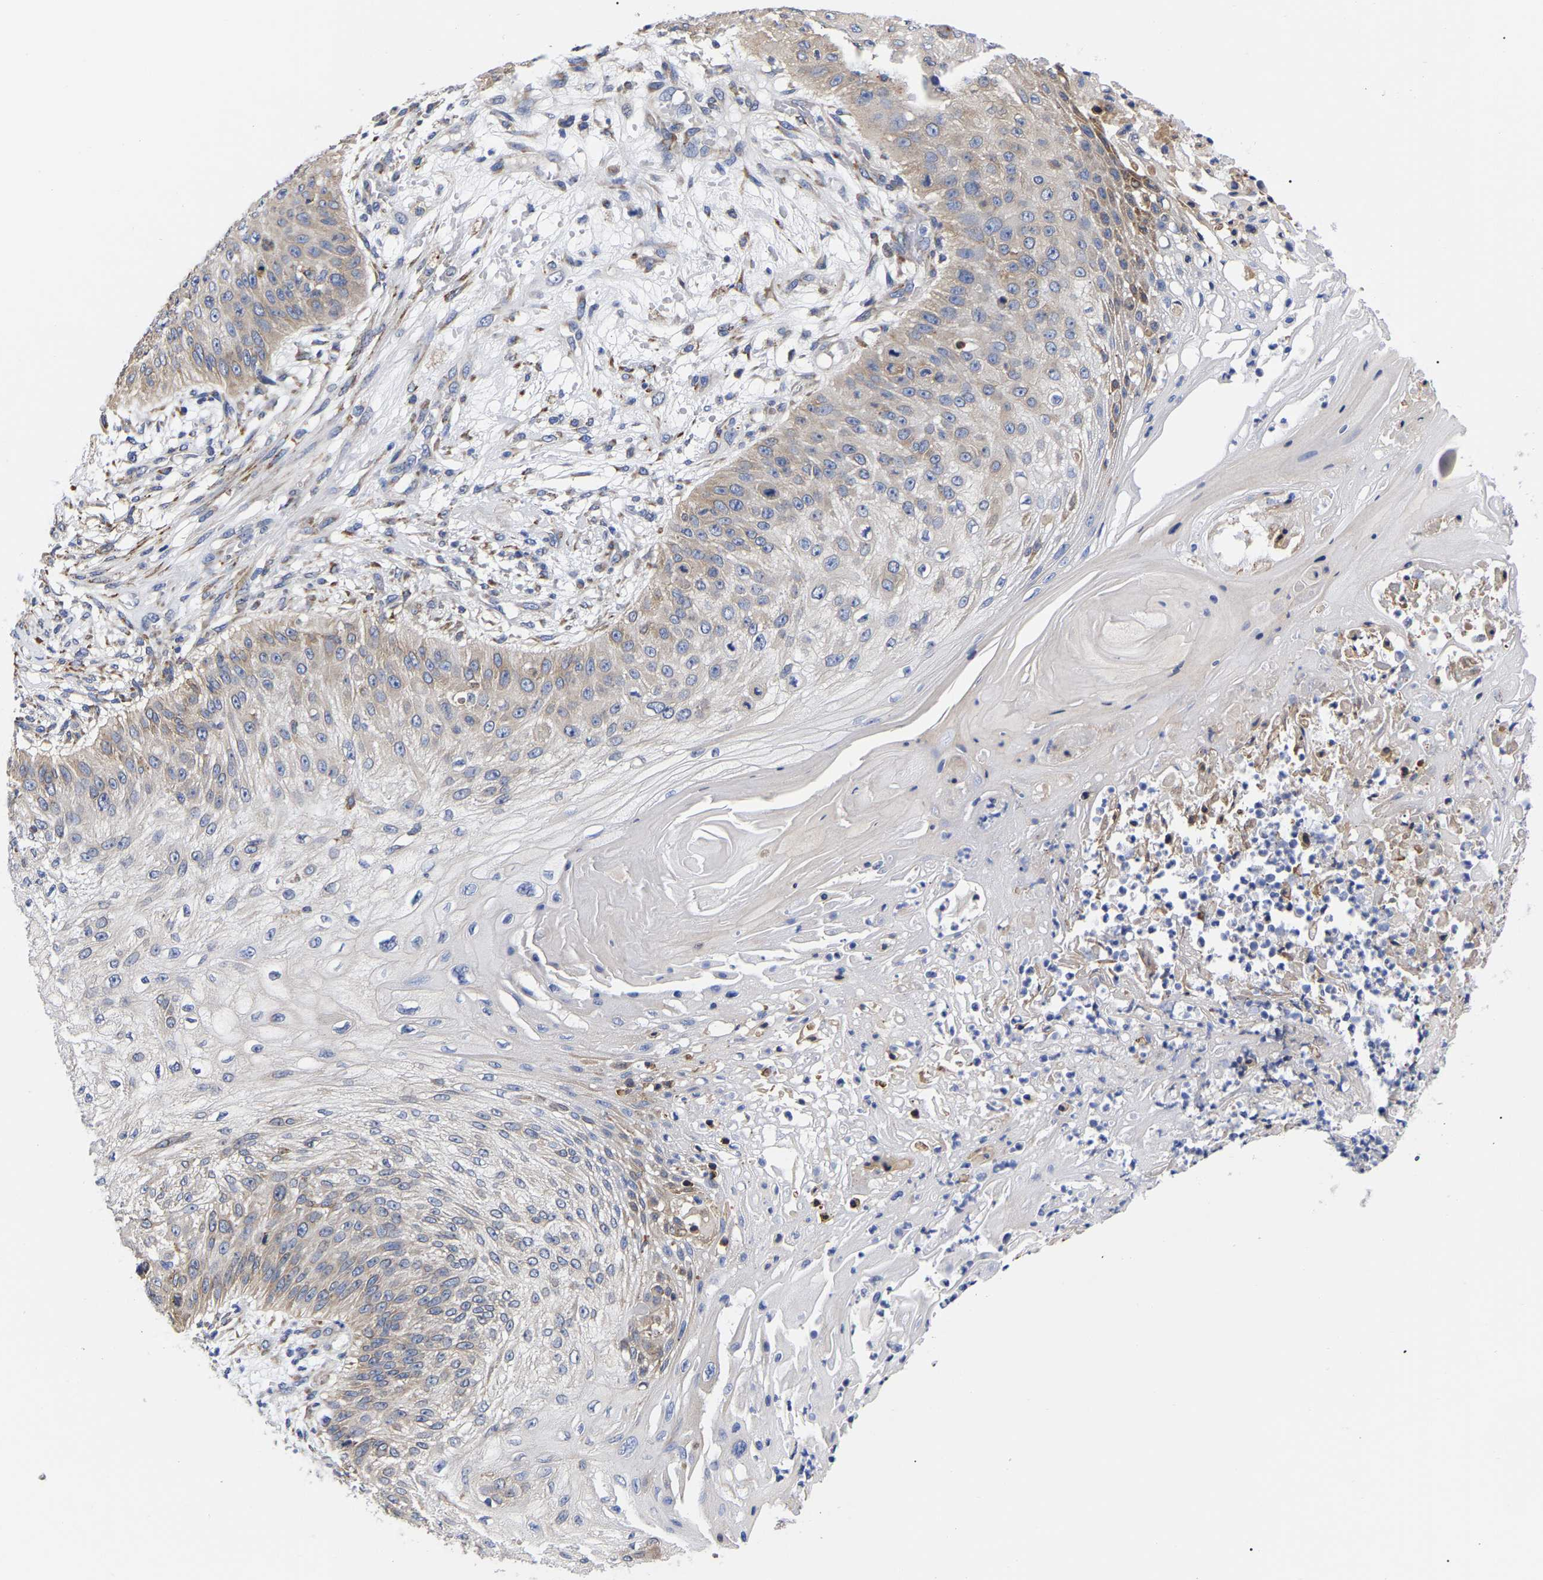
{"staining": {"intensity": "weak", "quantity": "25%-75%", "location": "cytoplasmic/membranous"}, "tissue": "skin cancer", "cell_type": "Tumor cells", "image_type": "cancer", "snomed": [{"axis": "morphology", "description": "Squamous cell carcinoma, NOS"}, {"axis": "topography", "description": "Skin"}], "caption": "Skin cancer (squamous cell carcinoma) stained with a protein marker demonstrates weak staining in tumor cells.", "gene": "CFAP298", "patient": {"sex": "female", "age": 80}}